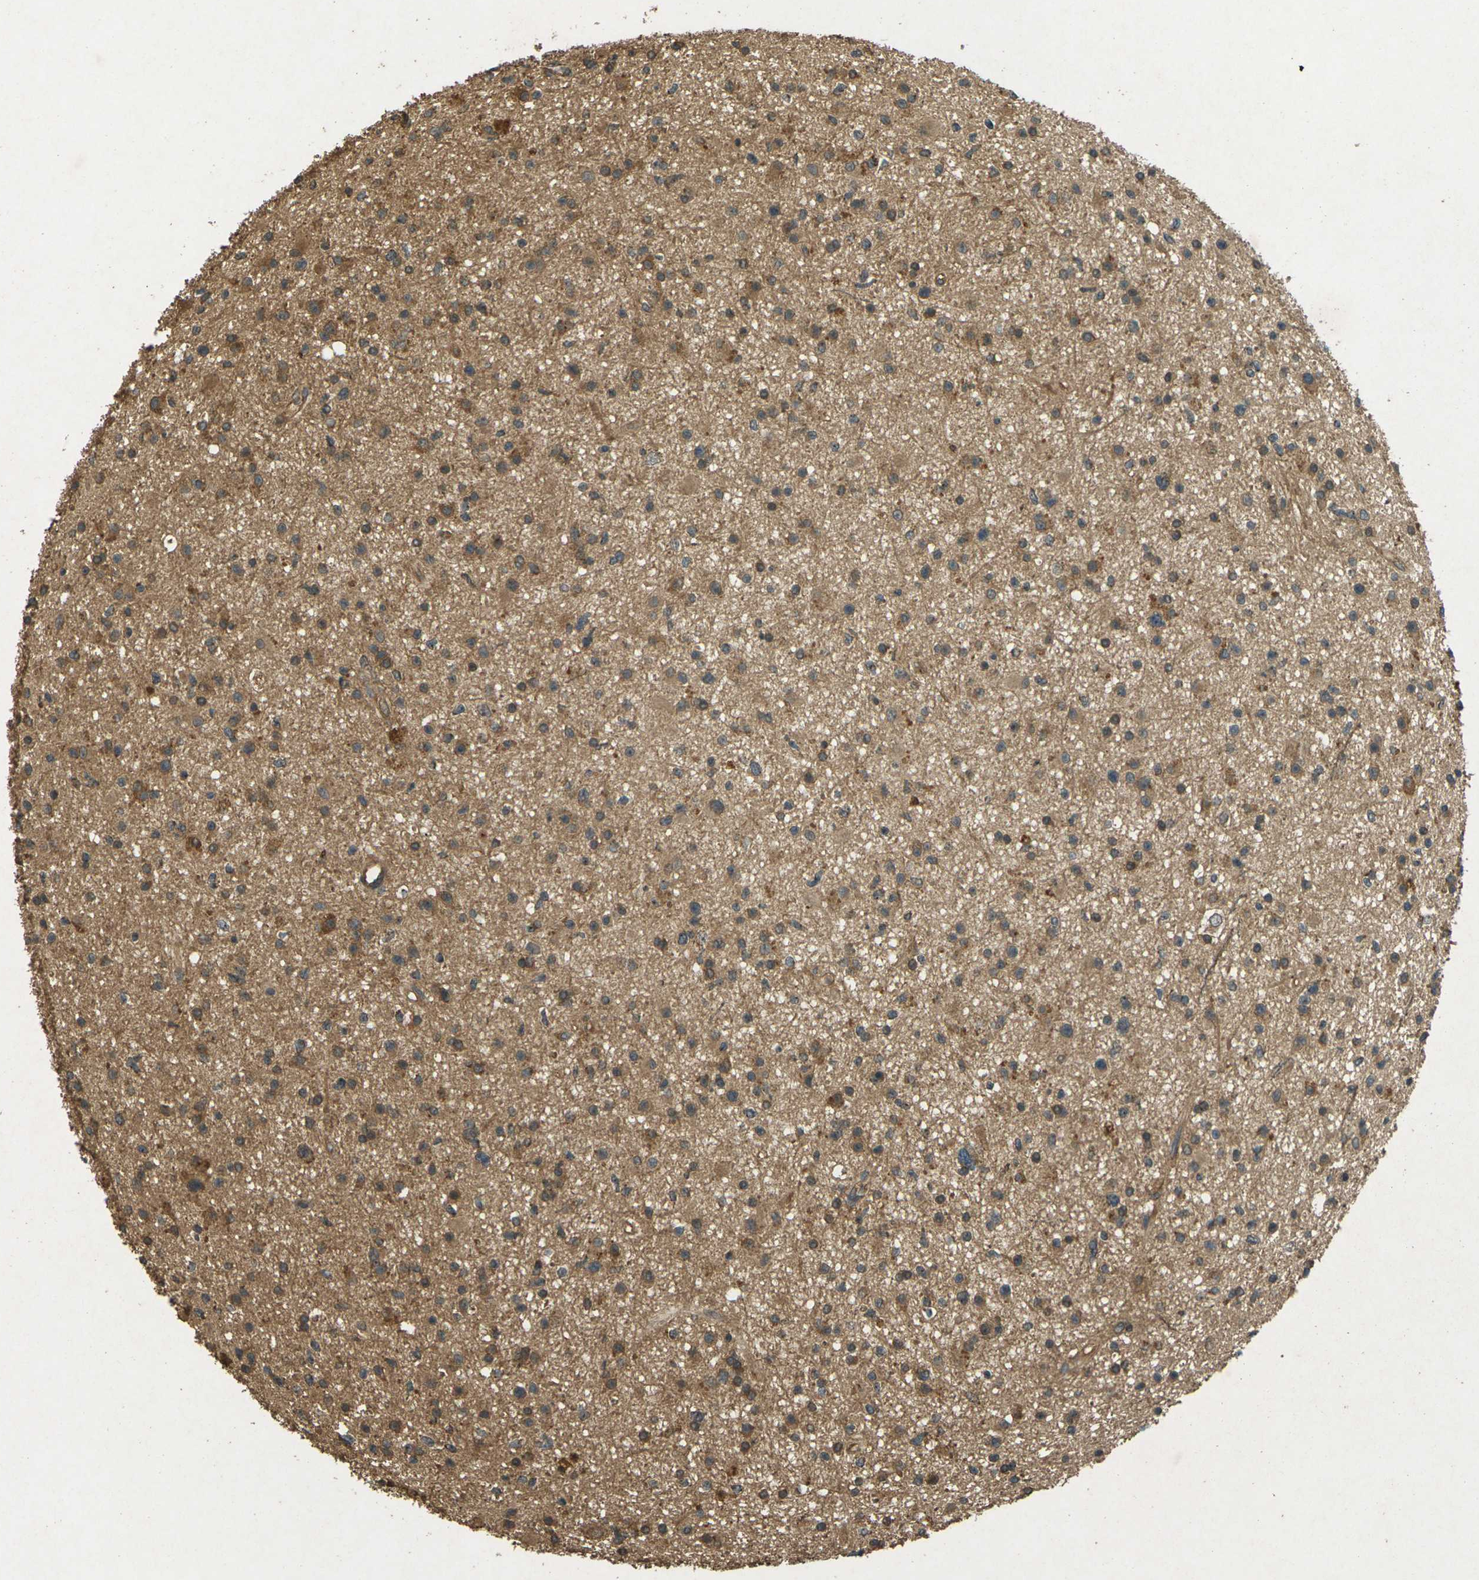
{"staining": {"intensity": "moderate", "quantity": ">75%", "location": "cytoplasmic/membranous"}, "tissue": "glioma", "cell_type": "Tumor cells", "image_type": "cancer", "snomed": [{"axis": "morphology", "description": "Glioma, malignant, High grade"}, {"axis": "topography", "description": "Brain"}], "caption": "High-grade glioma (malignant) tissue displays moderate cytoplasmic/membranous staining in approximately >75% of tumor cells, visualized by immunohistochemistry. Nuclei are stained in blue.", "gene": "TAP1", "patient": {"sex": "male", "age": 33}}